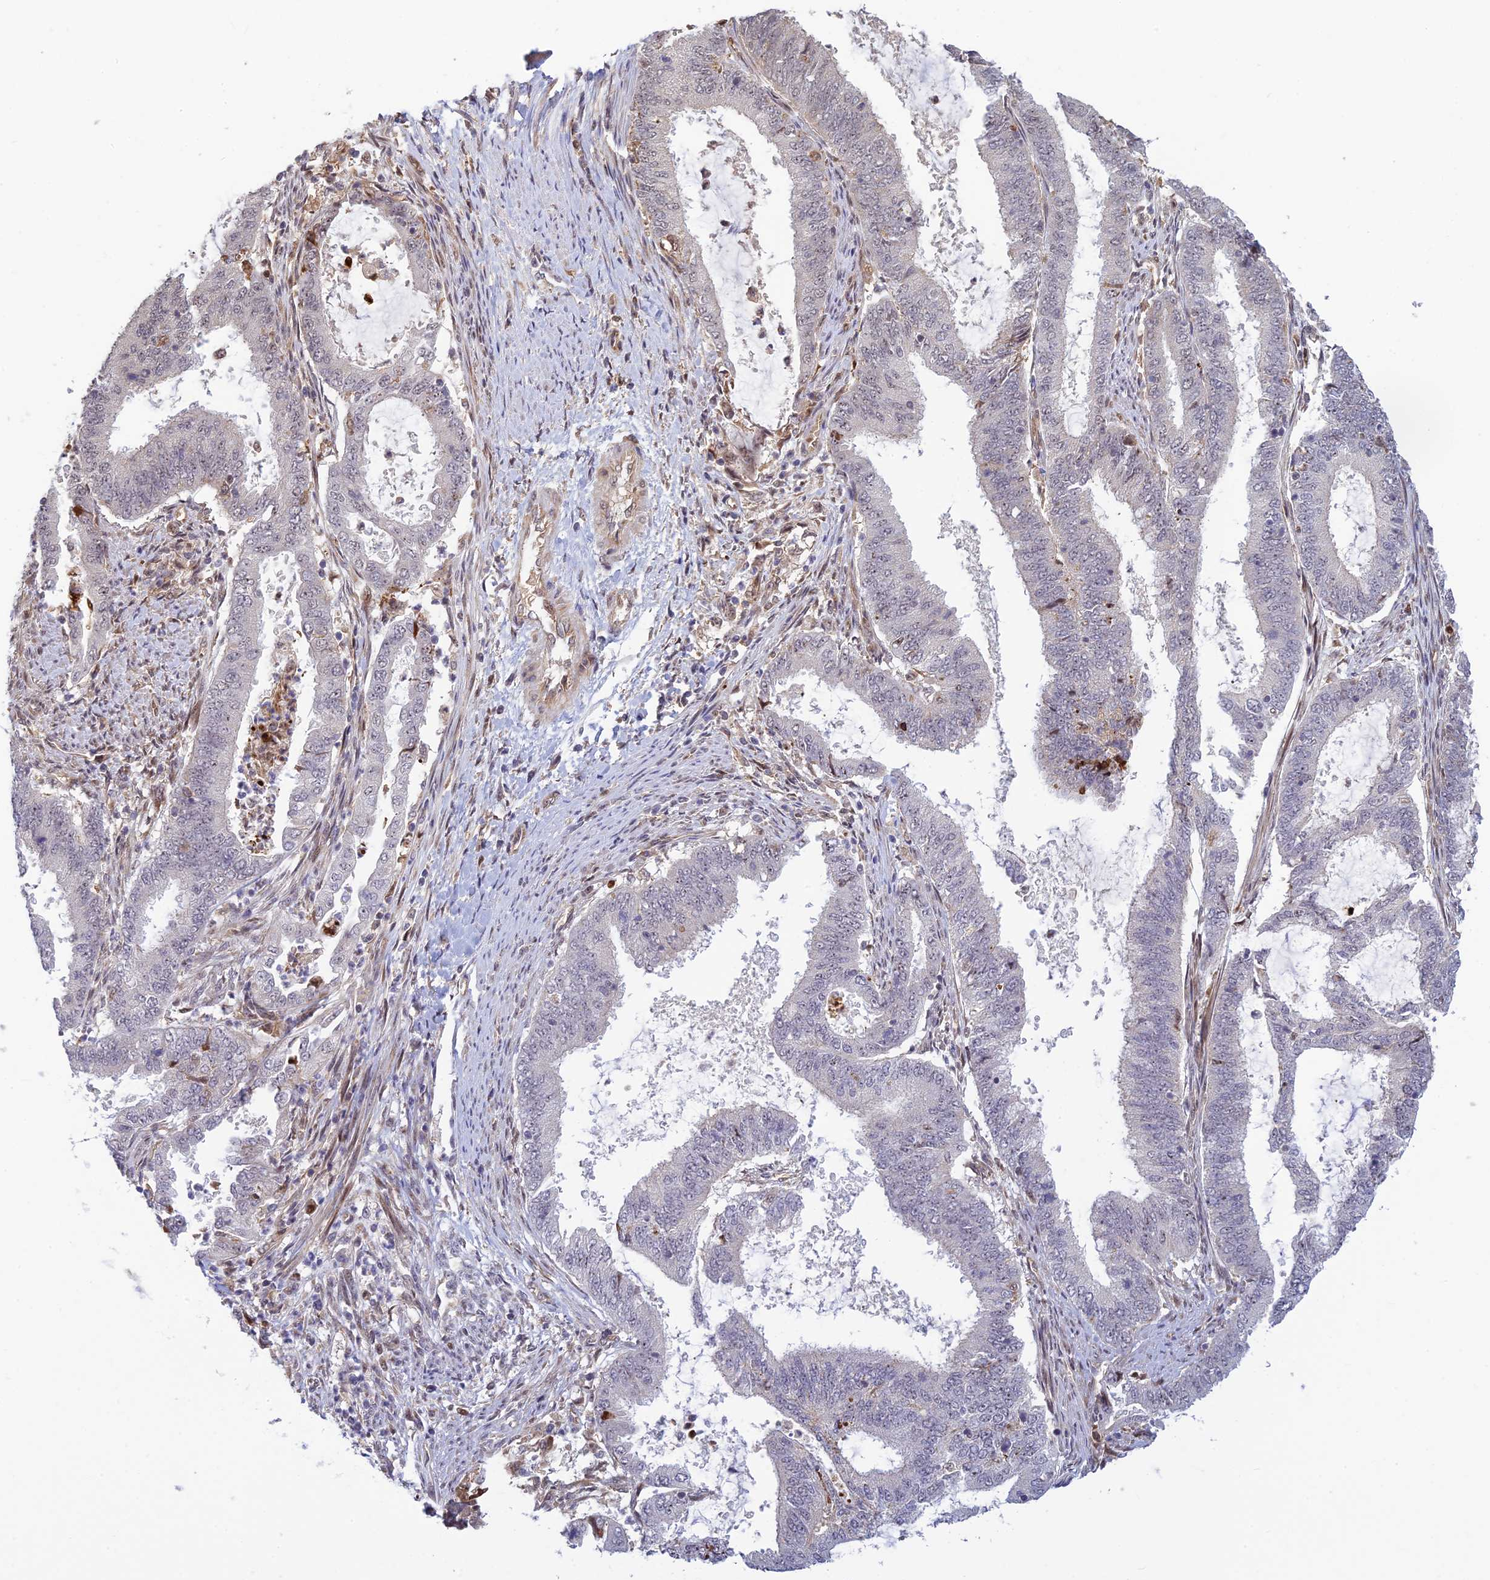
{"staining": {"intensity": "negative", "quantity": "none", "location": "none"}, "tissue": "endometrial cancer", "cell_type": "Tumor cells", "image_type": "cancer", "snomed": [{"axis": "morphology", "description": "Adenocarcinoma, NOS"}, {"axis": "topography", "description": "Endometrium"}], "caption": "An image of endometrial cancer (adenocarcinoma) stained for a protein exhibits no brown staining in tumor cells.", "gene": "UFSP2", "patient": {"sex": "female", "age": 51}}